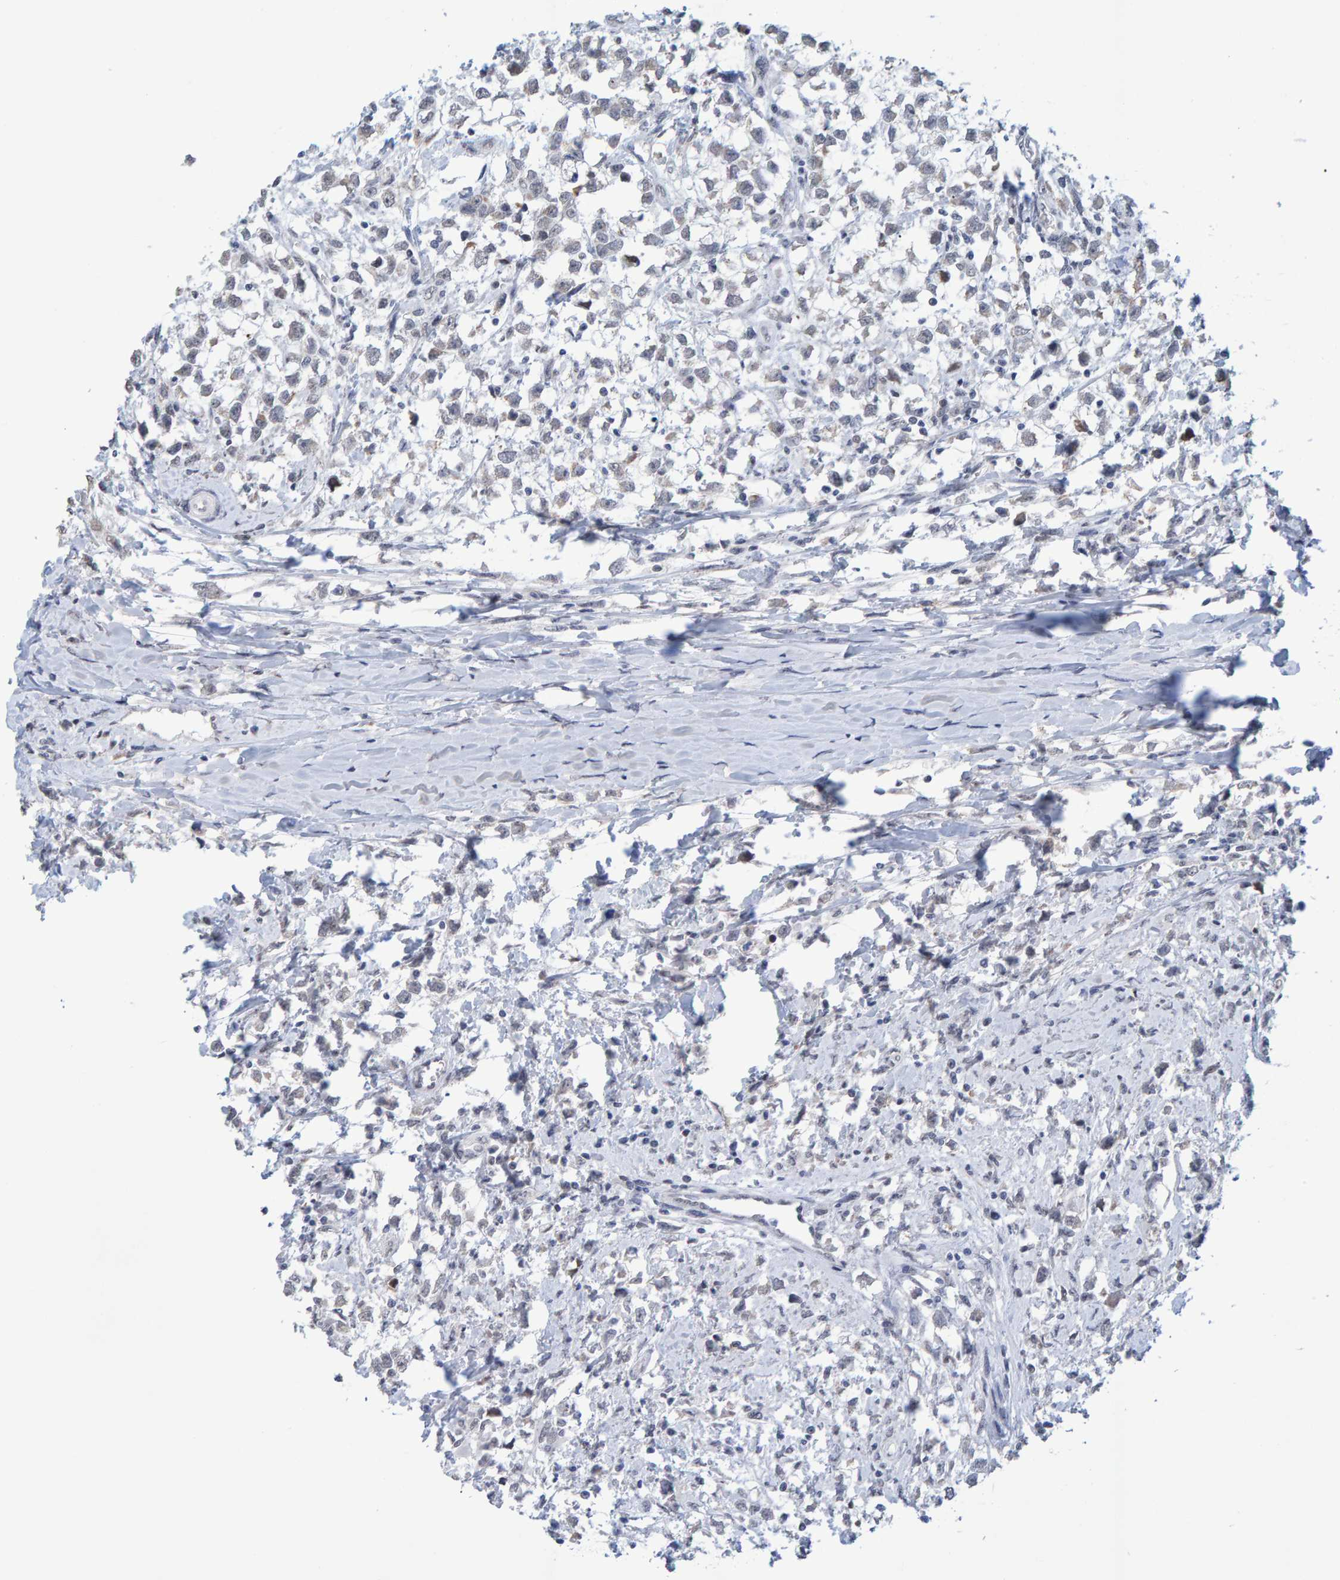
{"staining": {"intensity": "weak", "quantity": "<25%", "location": "nuclear"}, "tissue": "testis cancer", "cell_type": "Tumor cells", "image_type": "cancer", "snomed": [{"axis": "morphology", "description": "Seminoma, NOS"}, {"axis": "morphology", "description": "Carcinoma, Embryonal, NOS"}, {"axis": "topography", "description": "Testis"}], "caption": "A high-resolution histopathology image shows immunohistochemistry staining of seminoma (testis), which displays no significant positivity in tumor cells.", "gene": "USP43", "patient": {"sex": "male", "age": 51}}